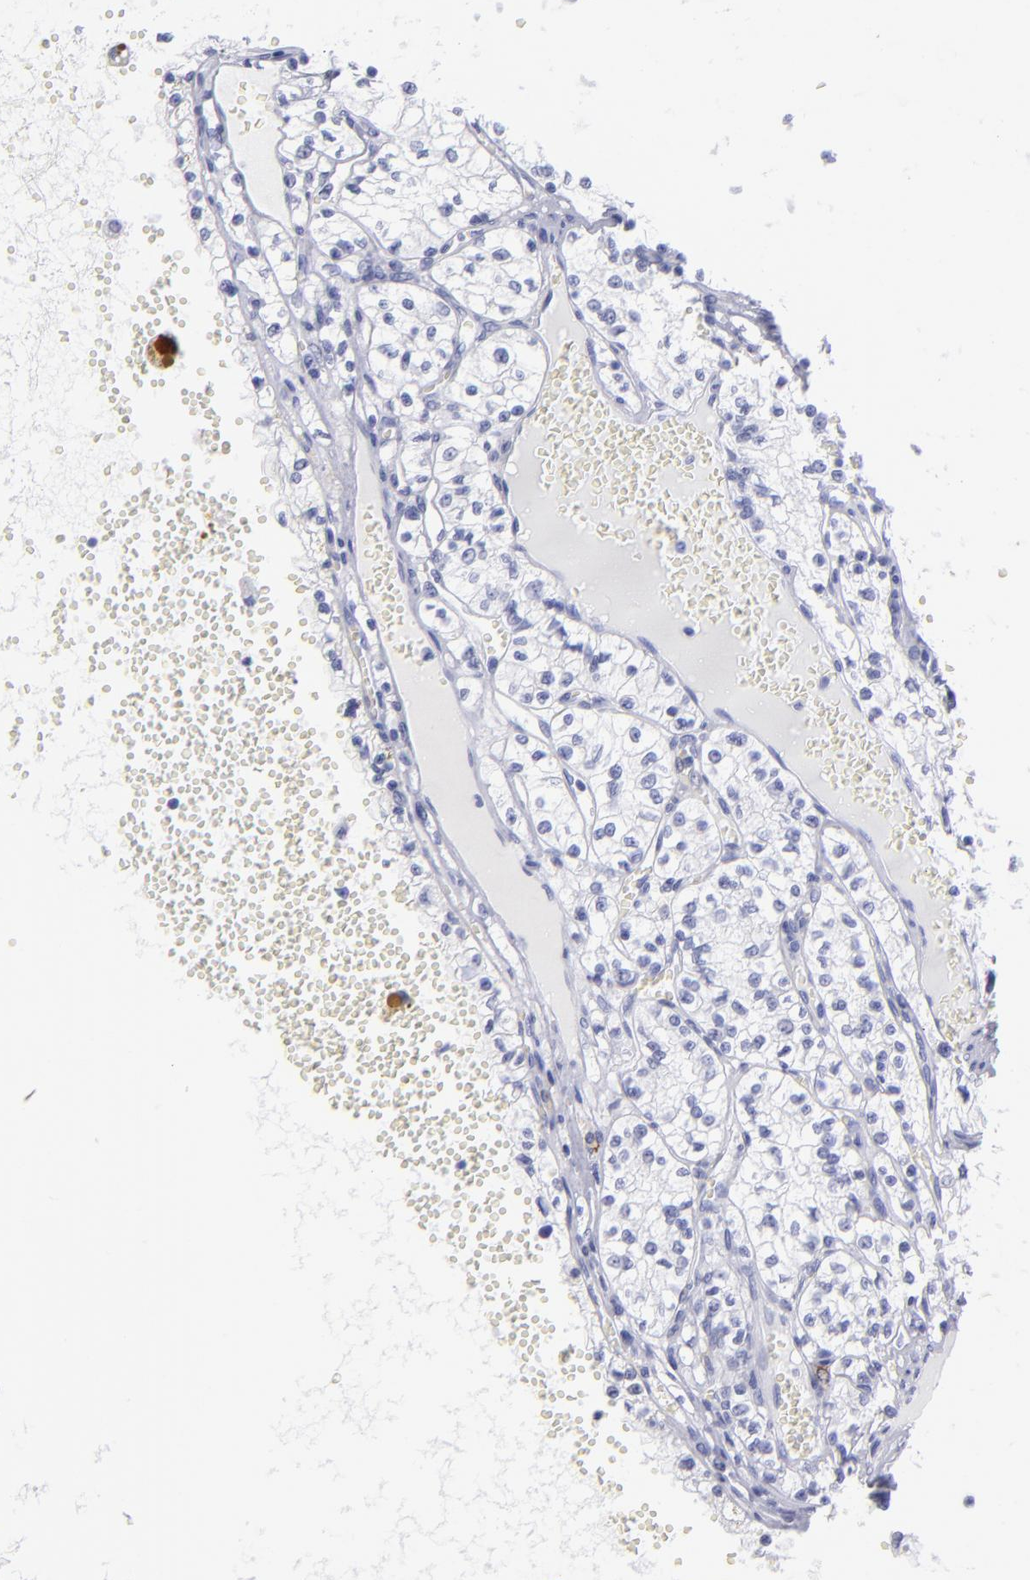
{"staining": {"intensity": "negative", "quantity": "none", "location": "none"}, "tissue": "renal cancer", "cell_type": "Tumor cells", "image_type": "cancer", "snomed": [{"axis": "morphology", "description": "Adenocarcinoma, NOS"}, {"axis": "topography", "description": "Kidney"}], "caption": "IHC micrograph of human renal cancer stained for a protein (brown), which shows no staining in tumor cells. (Stains: DAB (3,3'-diaminobenzidine) immunohistochemistry (IHC) with hematoxylin counter stain, Microscopy: brightfield microscopy at high magnification).", "gene": "CD82", "patient": {"sex": "male", "age": 61}}